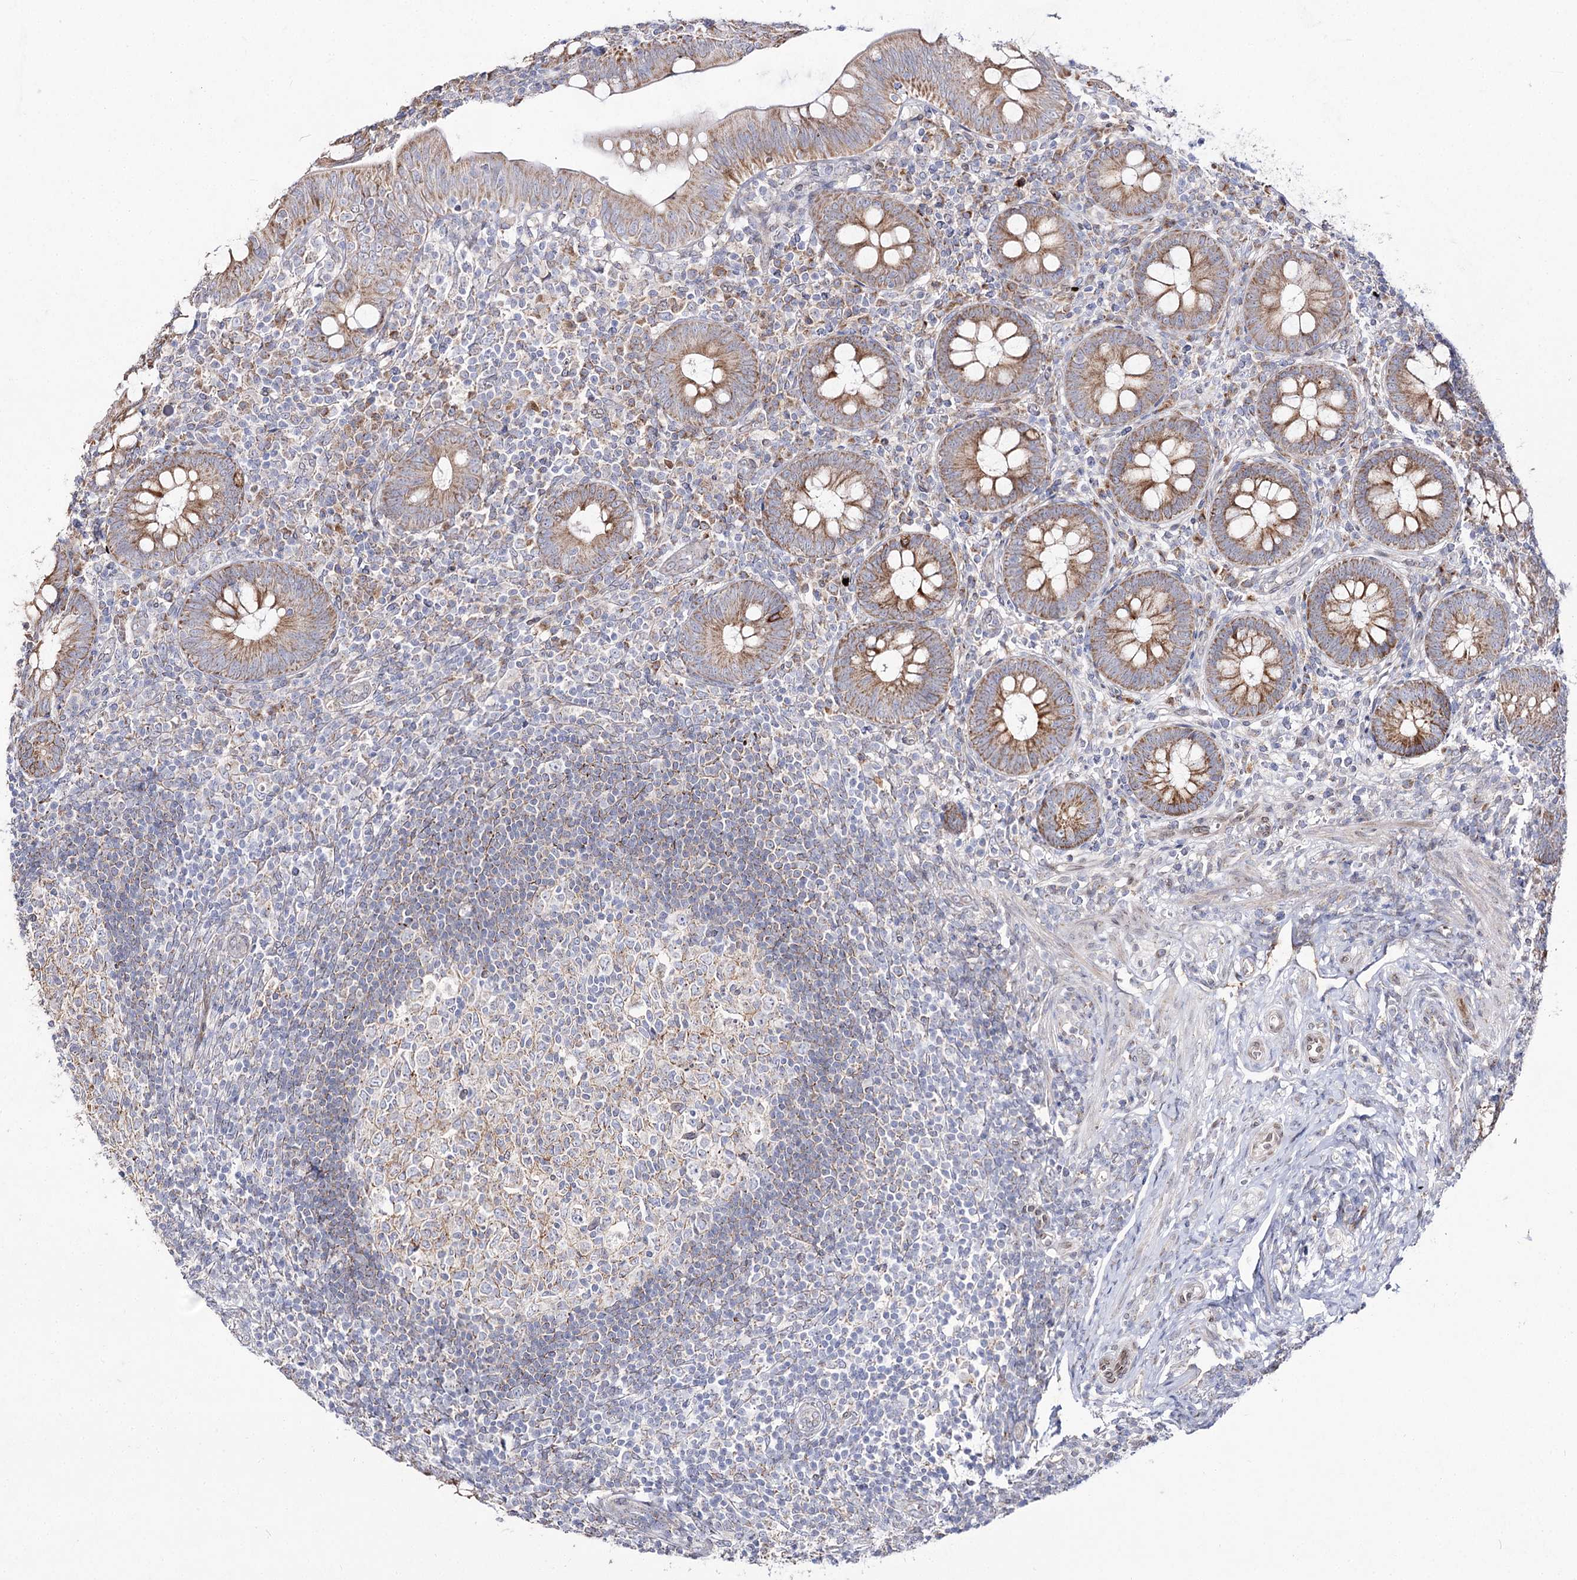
{"staining": {"intensity": "strong", "quantity": ">75%", "location": "cytoplasmic/membranous"}, "tissue": "appendix", "cell_type": "Glandular cells", "image_type": "normal", "snomed": [{"axis": "morphology", "description": "Normal tissue, NOS"}, {"axis": "topography", "description": "Appendix"}], "caption": "Glandular cells demonstrate high levels of strong cytoplasmic/membranous positivity in about >75% of cells in unremarkable appendix. (DAB (3,3'-diaminobenzidine) IHC, brown staining for protein, blue staining for nuclei).", "gene": "C11orf80", "patient": {"sex": "male", "age": 14}}